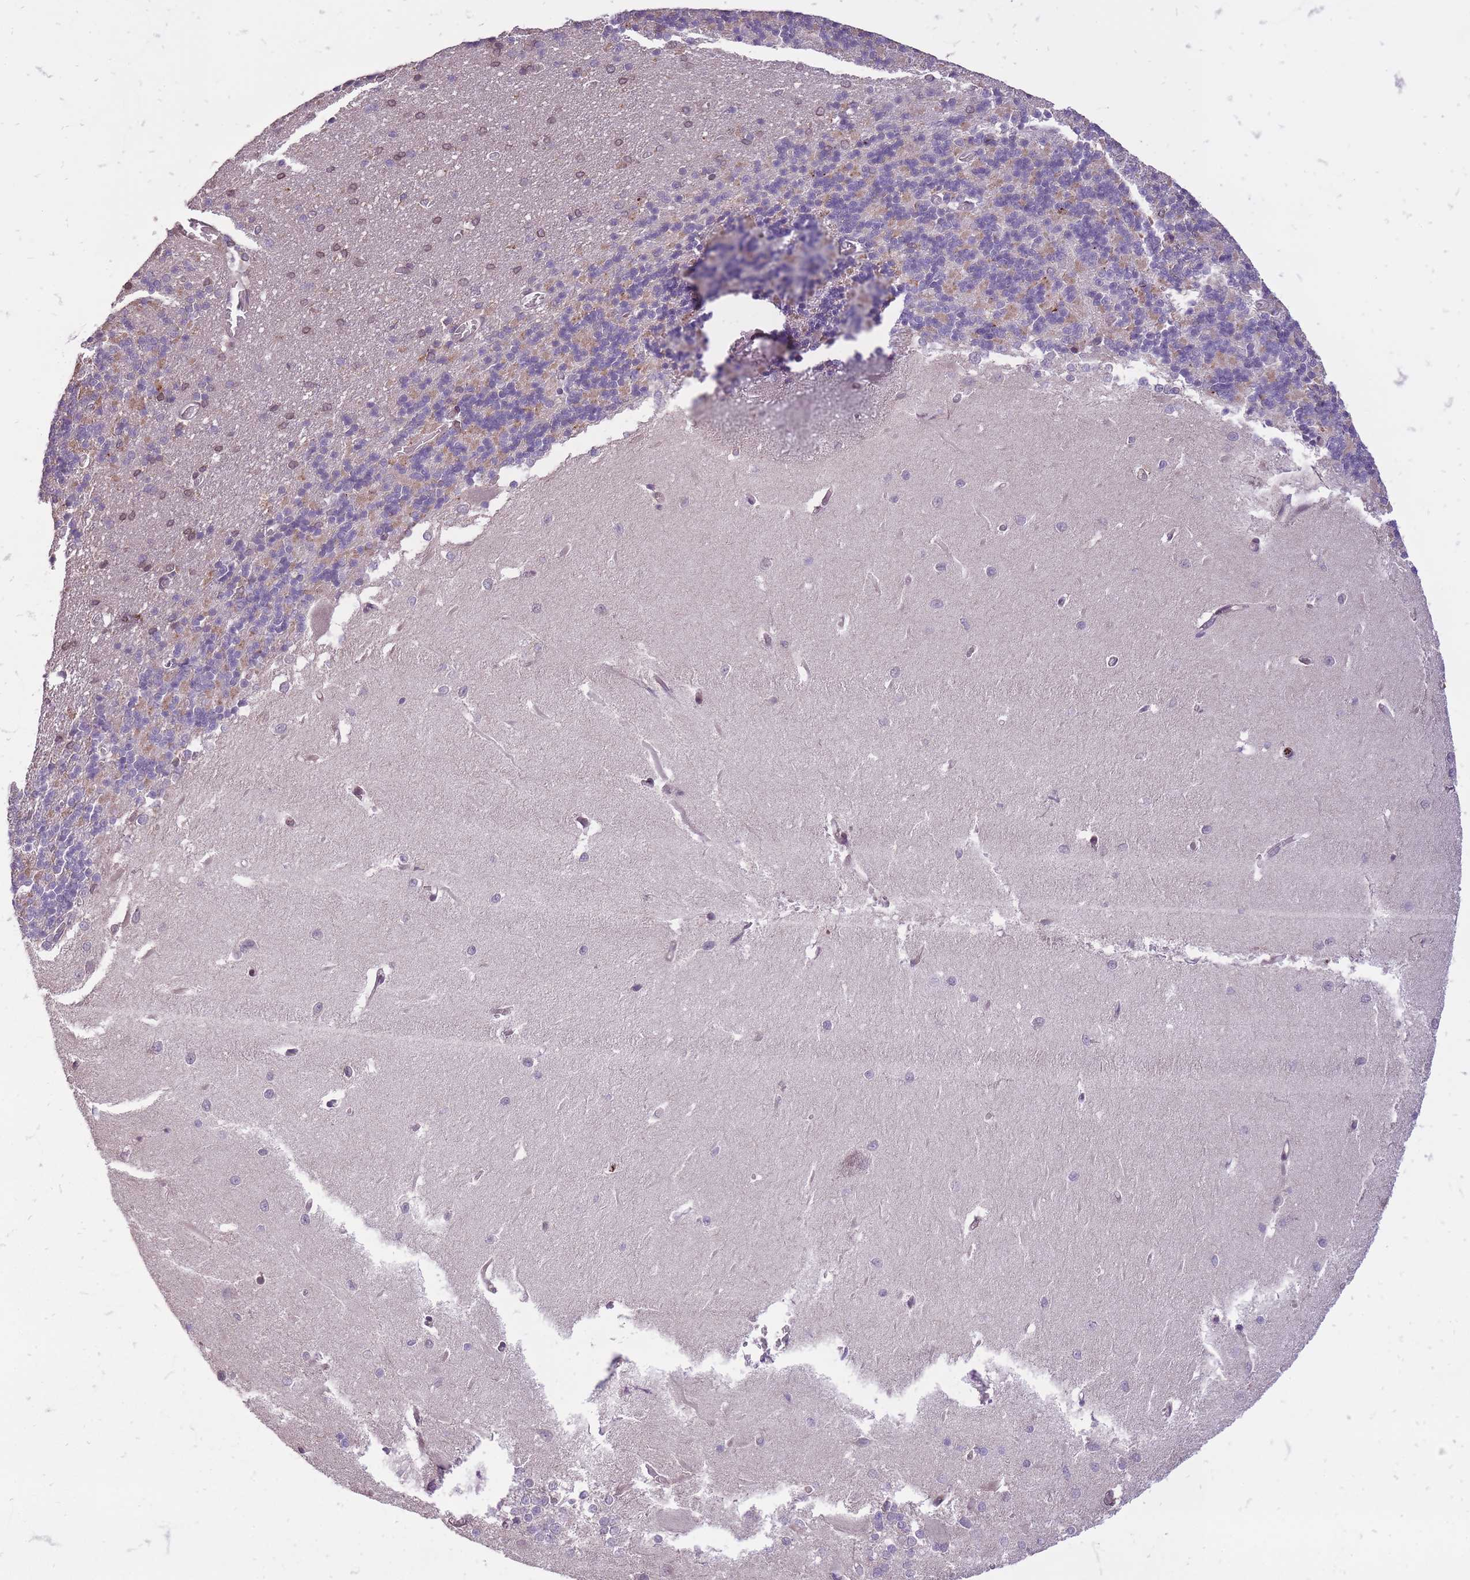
{"staining": {"intensity": "moderate", "quantity": "25%-75%", "location": "cytoplasmic/membranous"}, "tissue": "cerebellum", "cell_type": "Cells in granular layer", "image_type": "normal", "snomed": [{"axis": "morphology", "description": "Normal tissue, NOS"}, {"axis": "topography", "description": "Cerebellum"}], "caption": "The image reveals staining of unremarkable cerebellum, revealing moderate cytoplasmic/membranous protein staining (brown color) within cells in granular layer.", "gene": "TET3", "patient": {"sex": "male", "age": 37}}